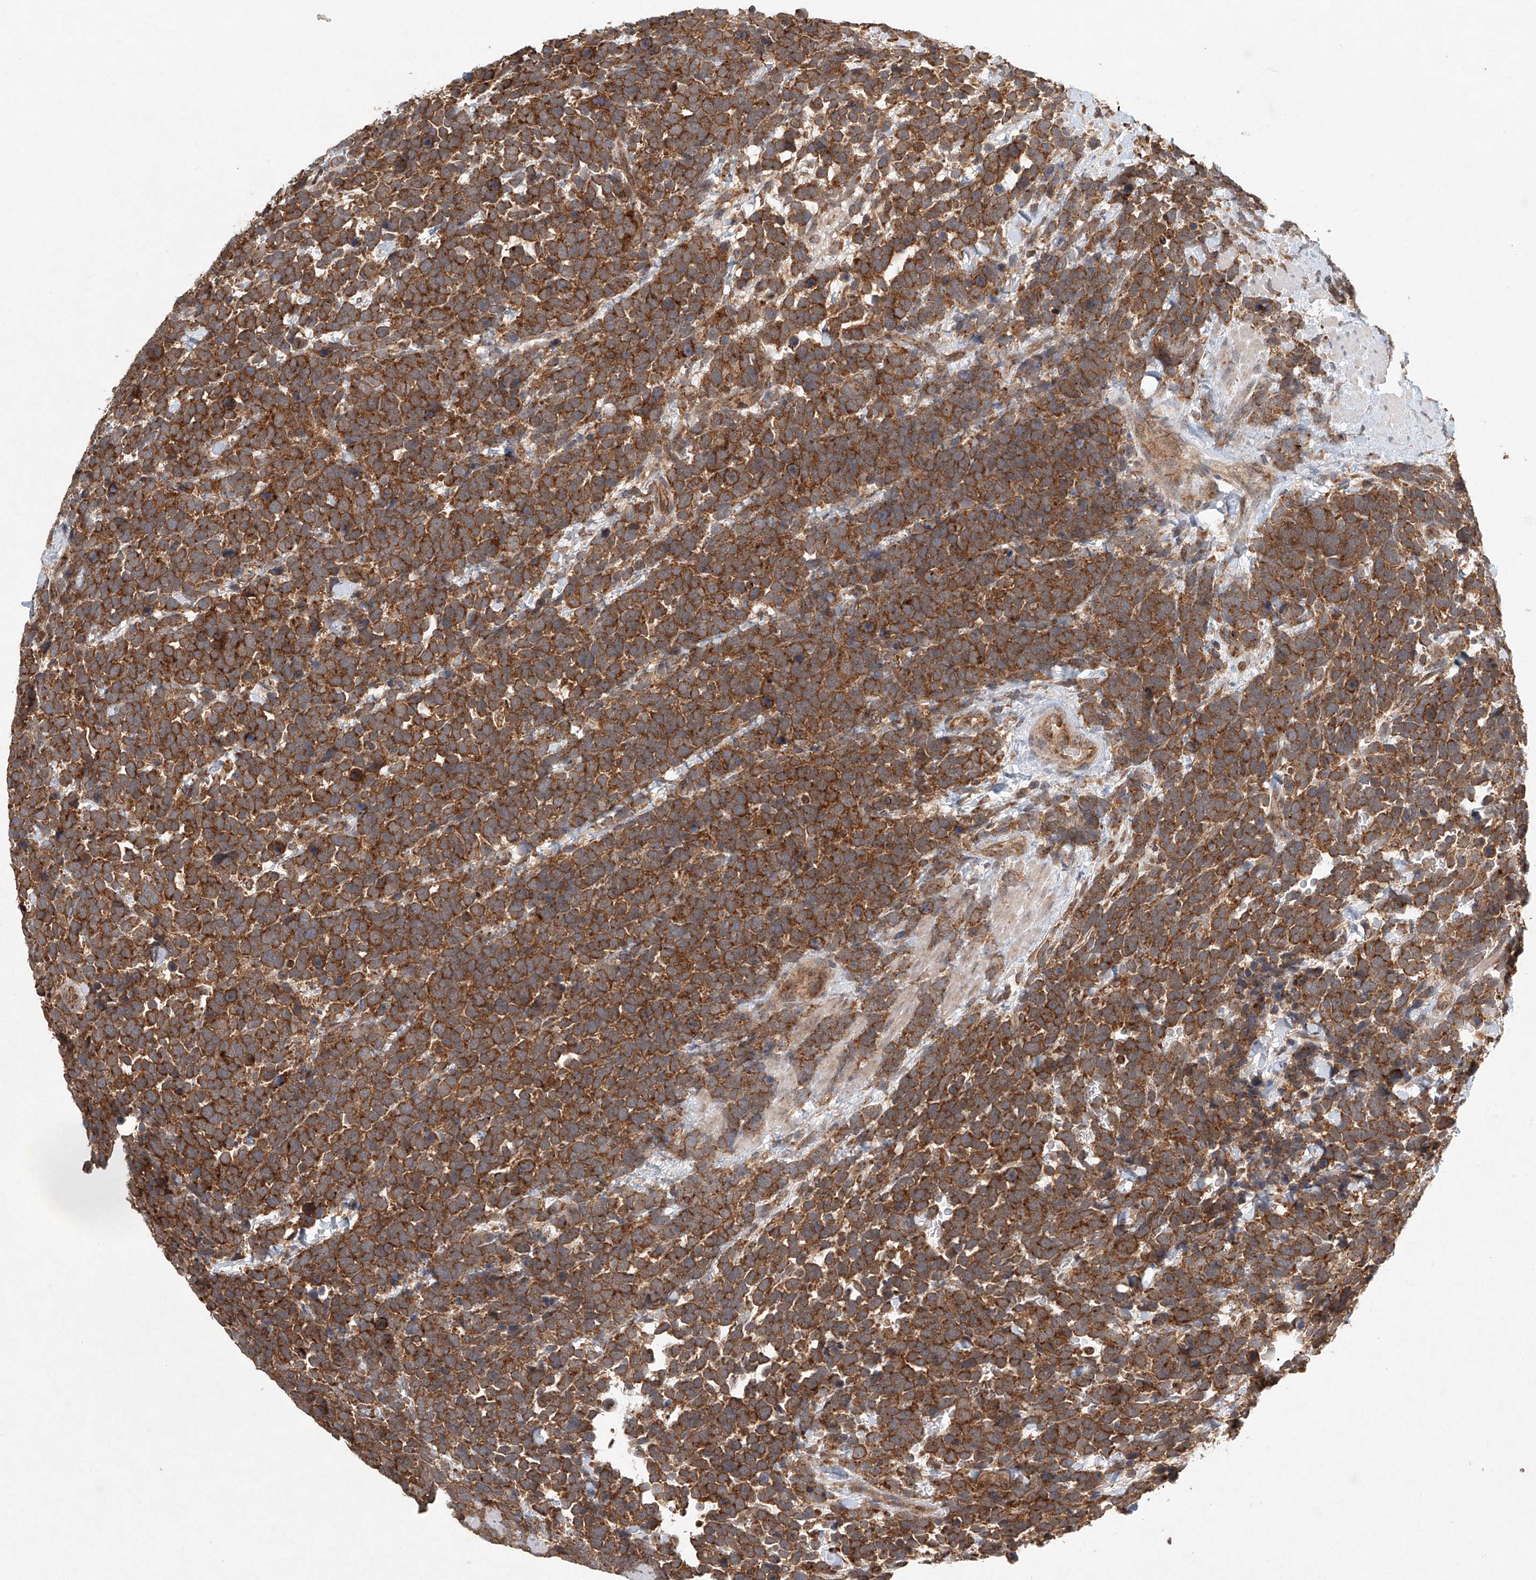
{"staining": {"intensity": "moderate", "quantity": ">75%", "location": "cytoplasmic/membranous"}, "tissue": "urothelial cancer", "cell_type": "Tumor cells", "image_type": "cancer", "snomed": [{"axis": "morphology", "description": "Urothelial carcinoma, High grade"}, {"axis": "topography", "description": "Urinary bladder"}], "caption": "This is an image of immunohistochemistry staining of urothelial cancer, which shows moderate positivity in the cytoplasmic/membranous of tumor cells.", "gene": "DCAF11", "patient": {"sex": "female", "age": 82}}